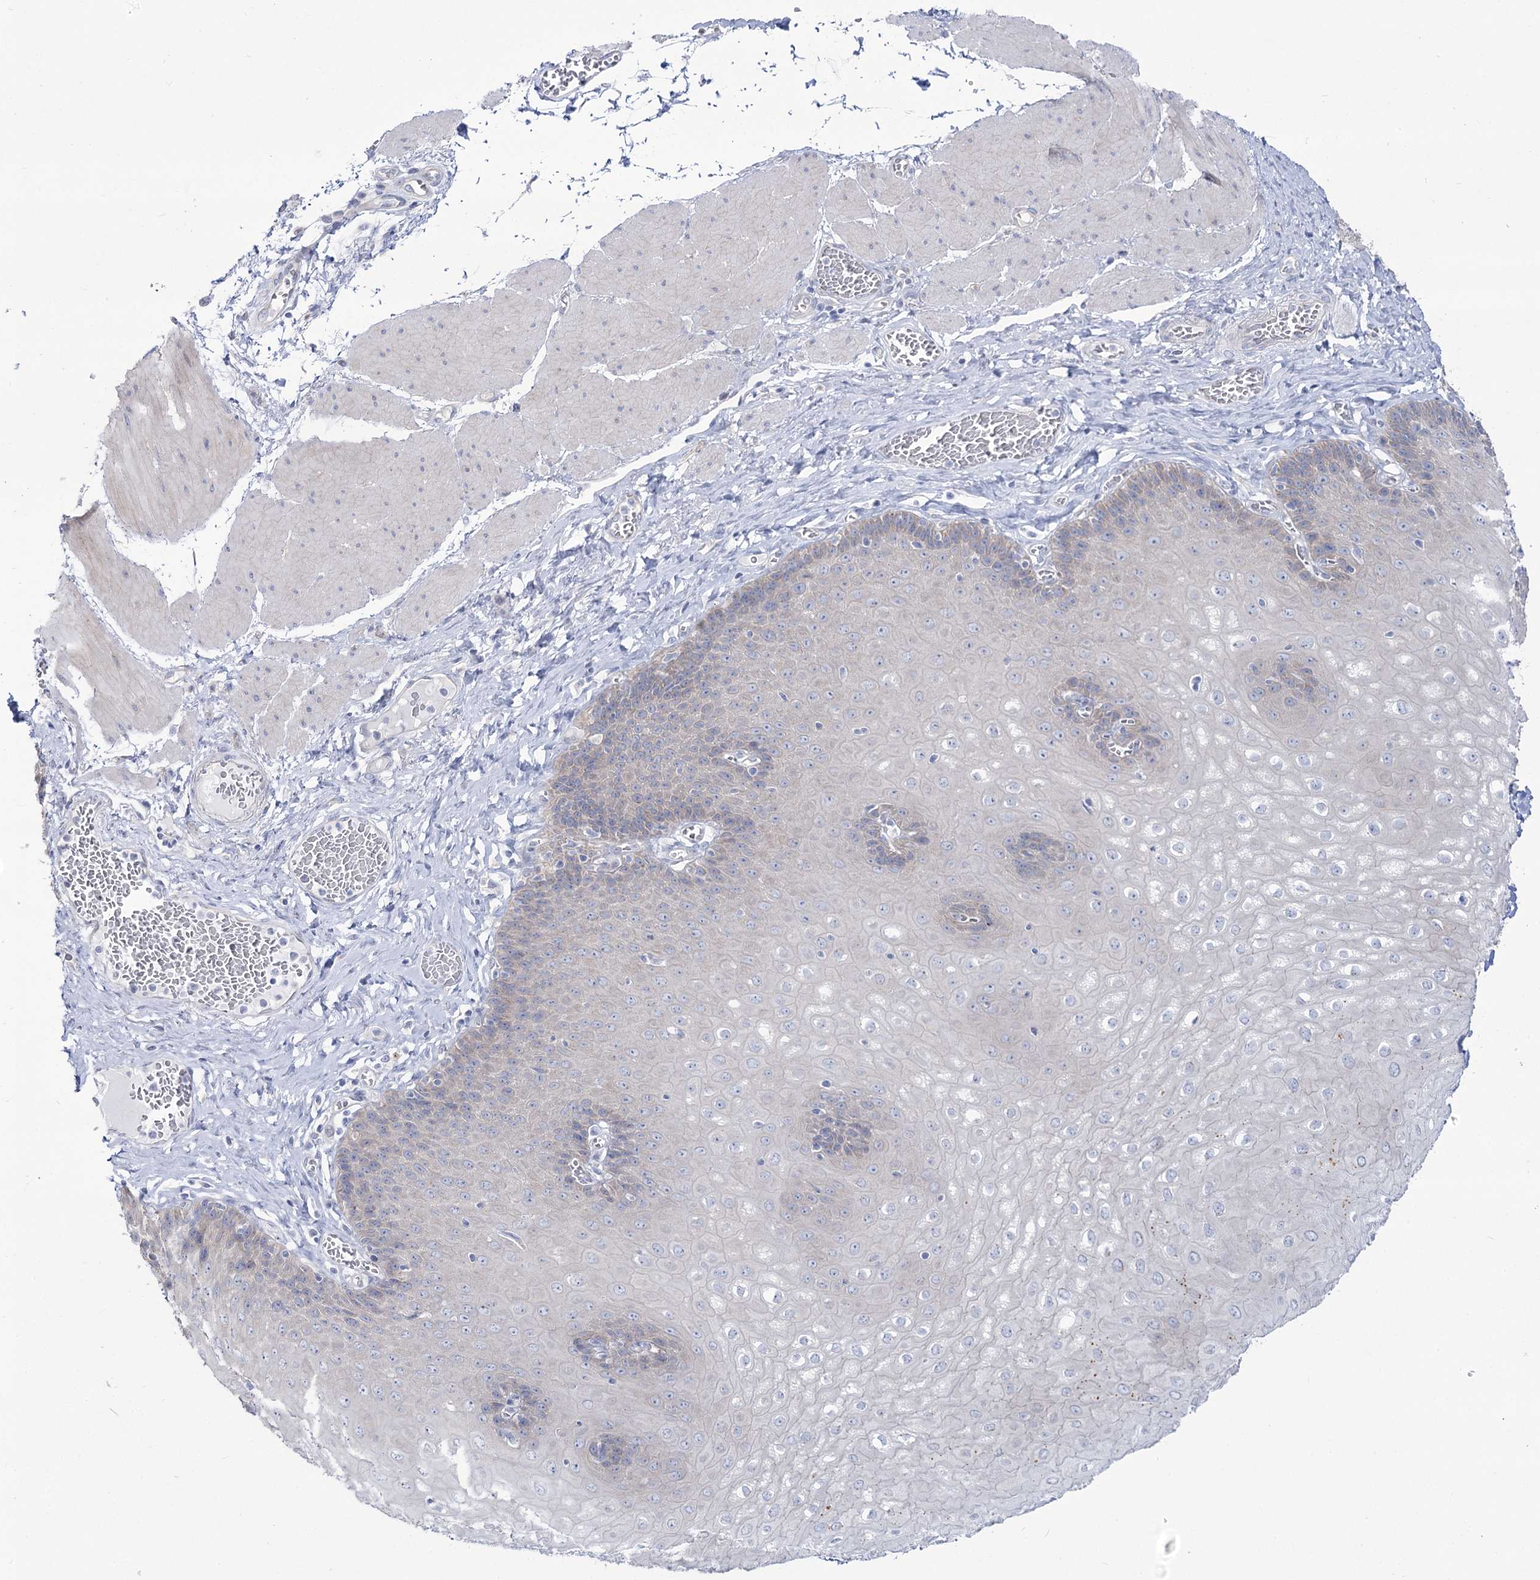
{"staining": {"intensity": "negative", "quantity": "none", "location": "none"}, "tissue": "esophagus", "cell_type": "Squamous epithelial cells", "image_type": "normal", "snomed": [{"axis": "morphology", "description": "Normal tissue, NOS"}, {"axis": "topography", "description": "Esophagus"}], "caption": "IHC histopathology image of normal esophagus: esophagus stained with DAB demonstrates no significant protein positivity in squamous epithelial cells.", "gene": "SUOX", "patient": {"sex": "male", "age": 60}}